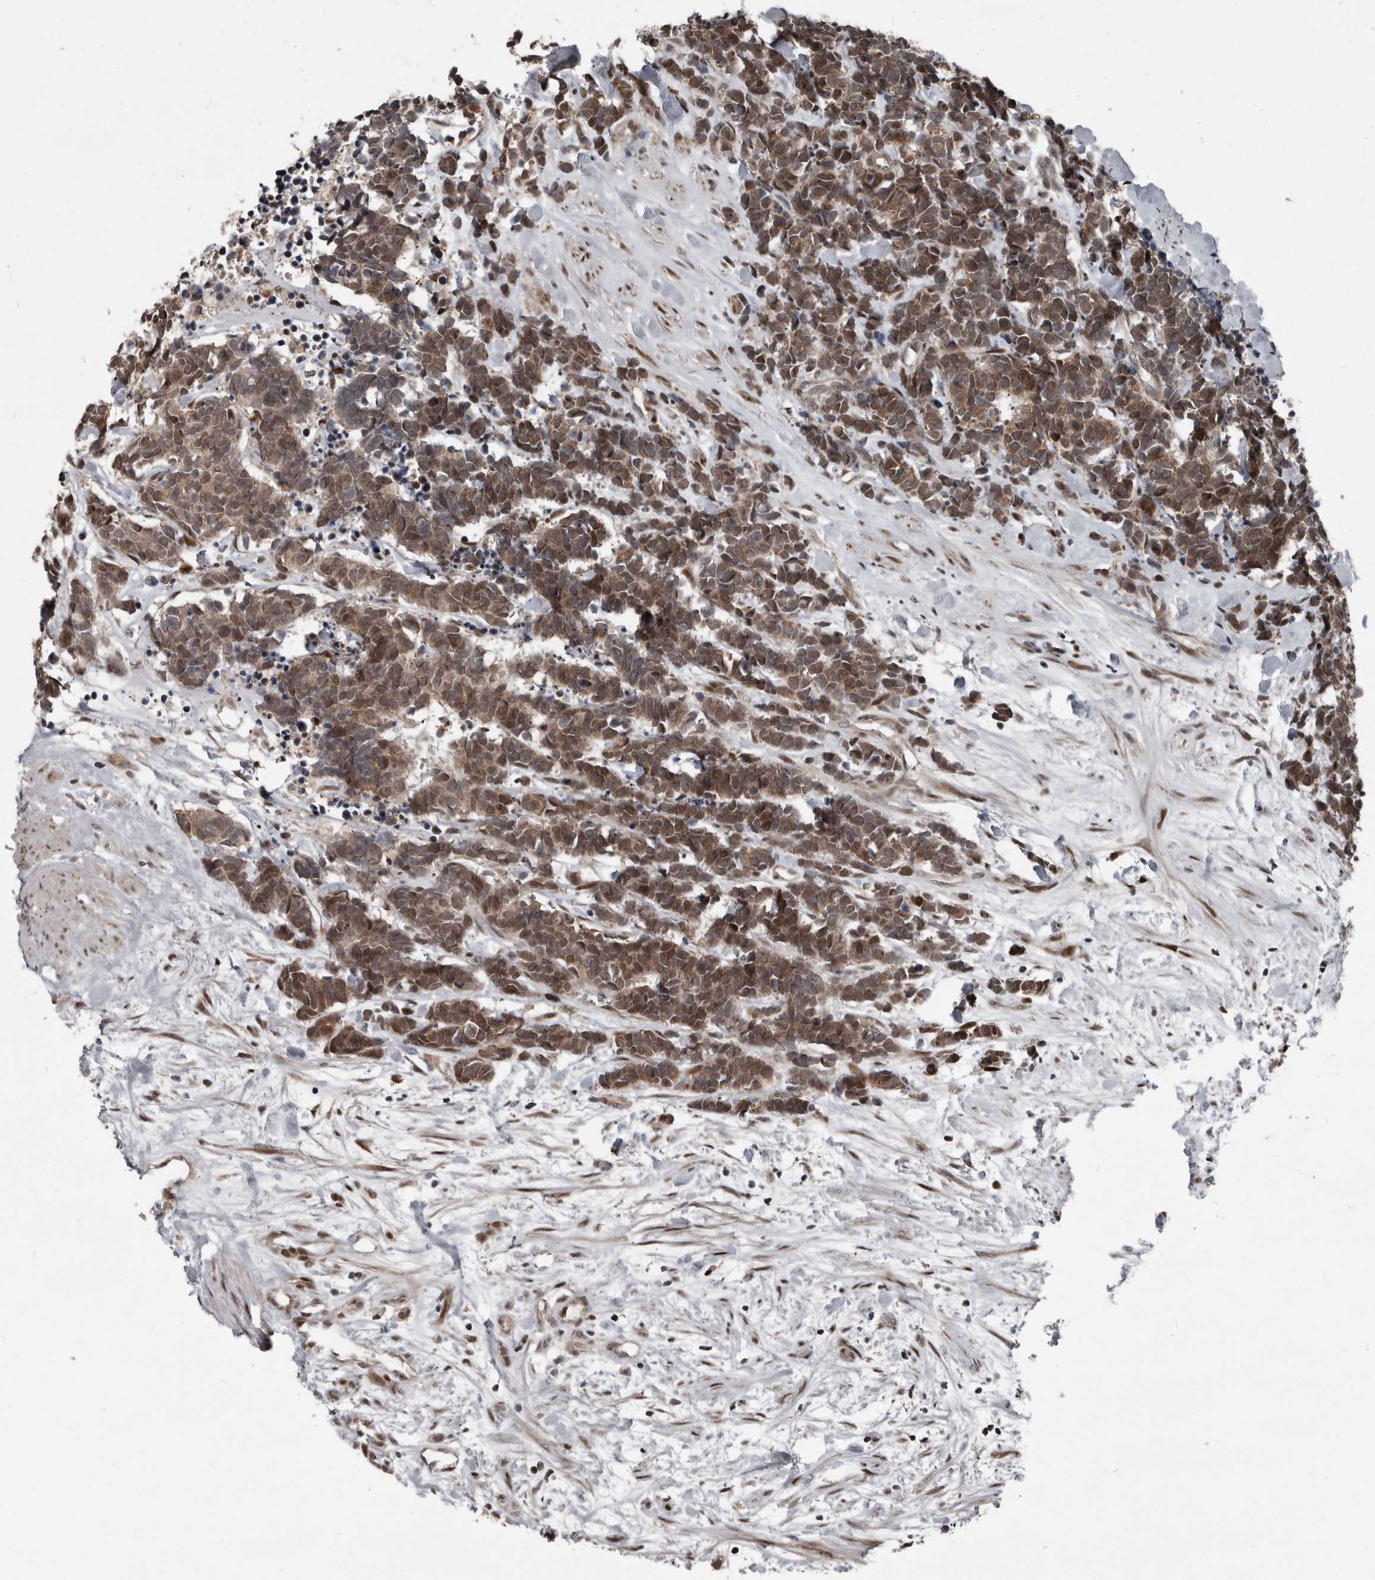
{"staining": {"intensity": "moderate", "quantity": ">75%", "location": "nuclear"}, "tissue": "carcinoid", "cell_type": "Tumor cells", "image_type": "cancer", "snomed": [{"axis": "morphology", "description": "Carcinoma, NOS"}, {"axis": "morphology", "description": "Carcinoid, malignant, NOS"}, {"axis": "topography", "description": "Urinary bladder"}], "caption": "This is a histology image of immunohistochemistry (IHC) staining of carcinoid, which shows moderate positivity in the nuclear of tumor cells.", "gene": "CHD1L", "patient": {"sex": "male", "age": 57}}